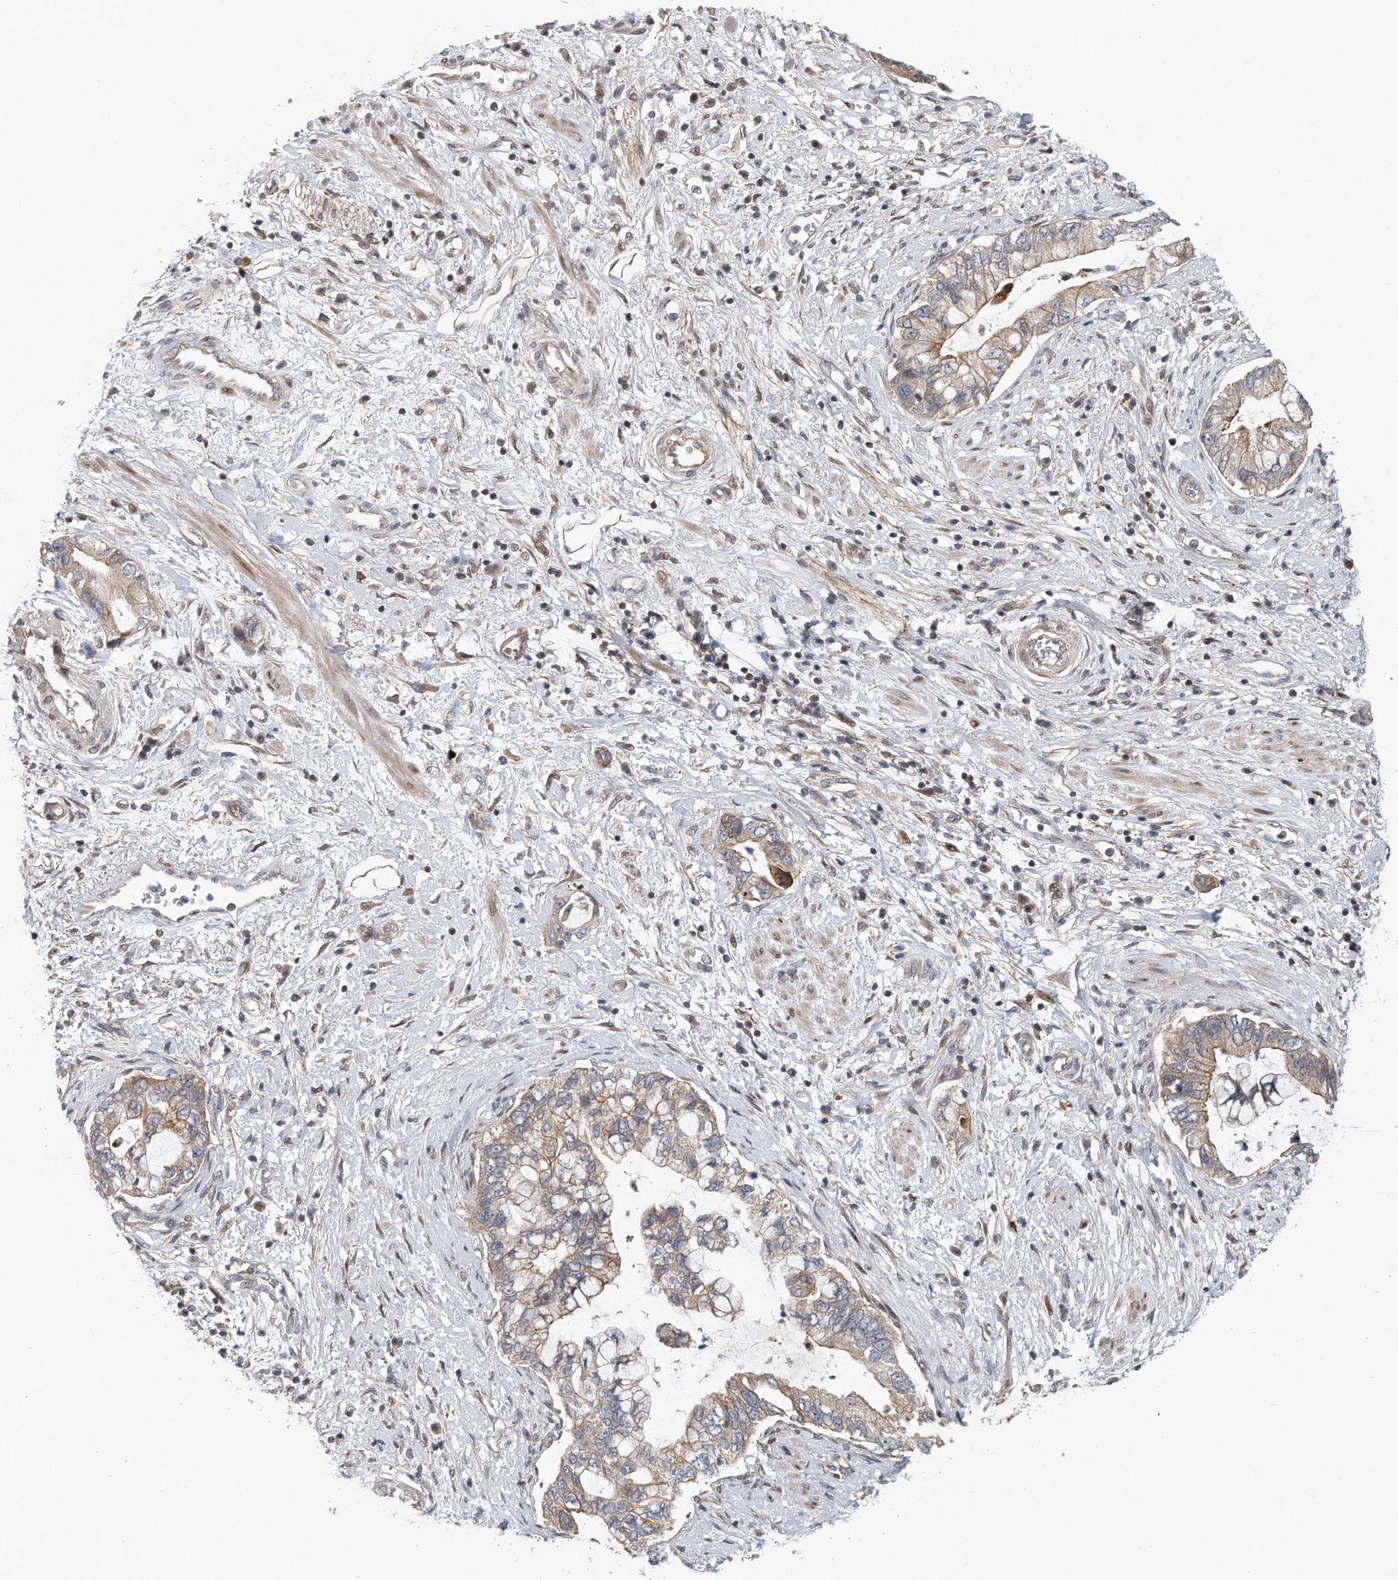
{"staining": {"intensity": "weak", "quantity": ">75%", "location": "cytoplasmic/membranous"}, "tissue": "pancreatic cancer", "cell_type": "Tumor cells", "image_type": "cancer", "snomed": [{"axis": "morphology", "description": "Adenocarcinoma, NOS"}, {"axis": "topography", "description": "Pancreas"}], "caption": "Human adenocarcinoma (pancreatic) stained with a brown dye demonstrates weak cytoplasmic/membranous positive positivity in about >75% of tumor cells.", "gene": "PCDH8", "patient": {"sex": "female", "age": 73}}